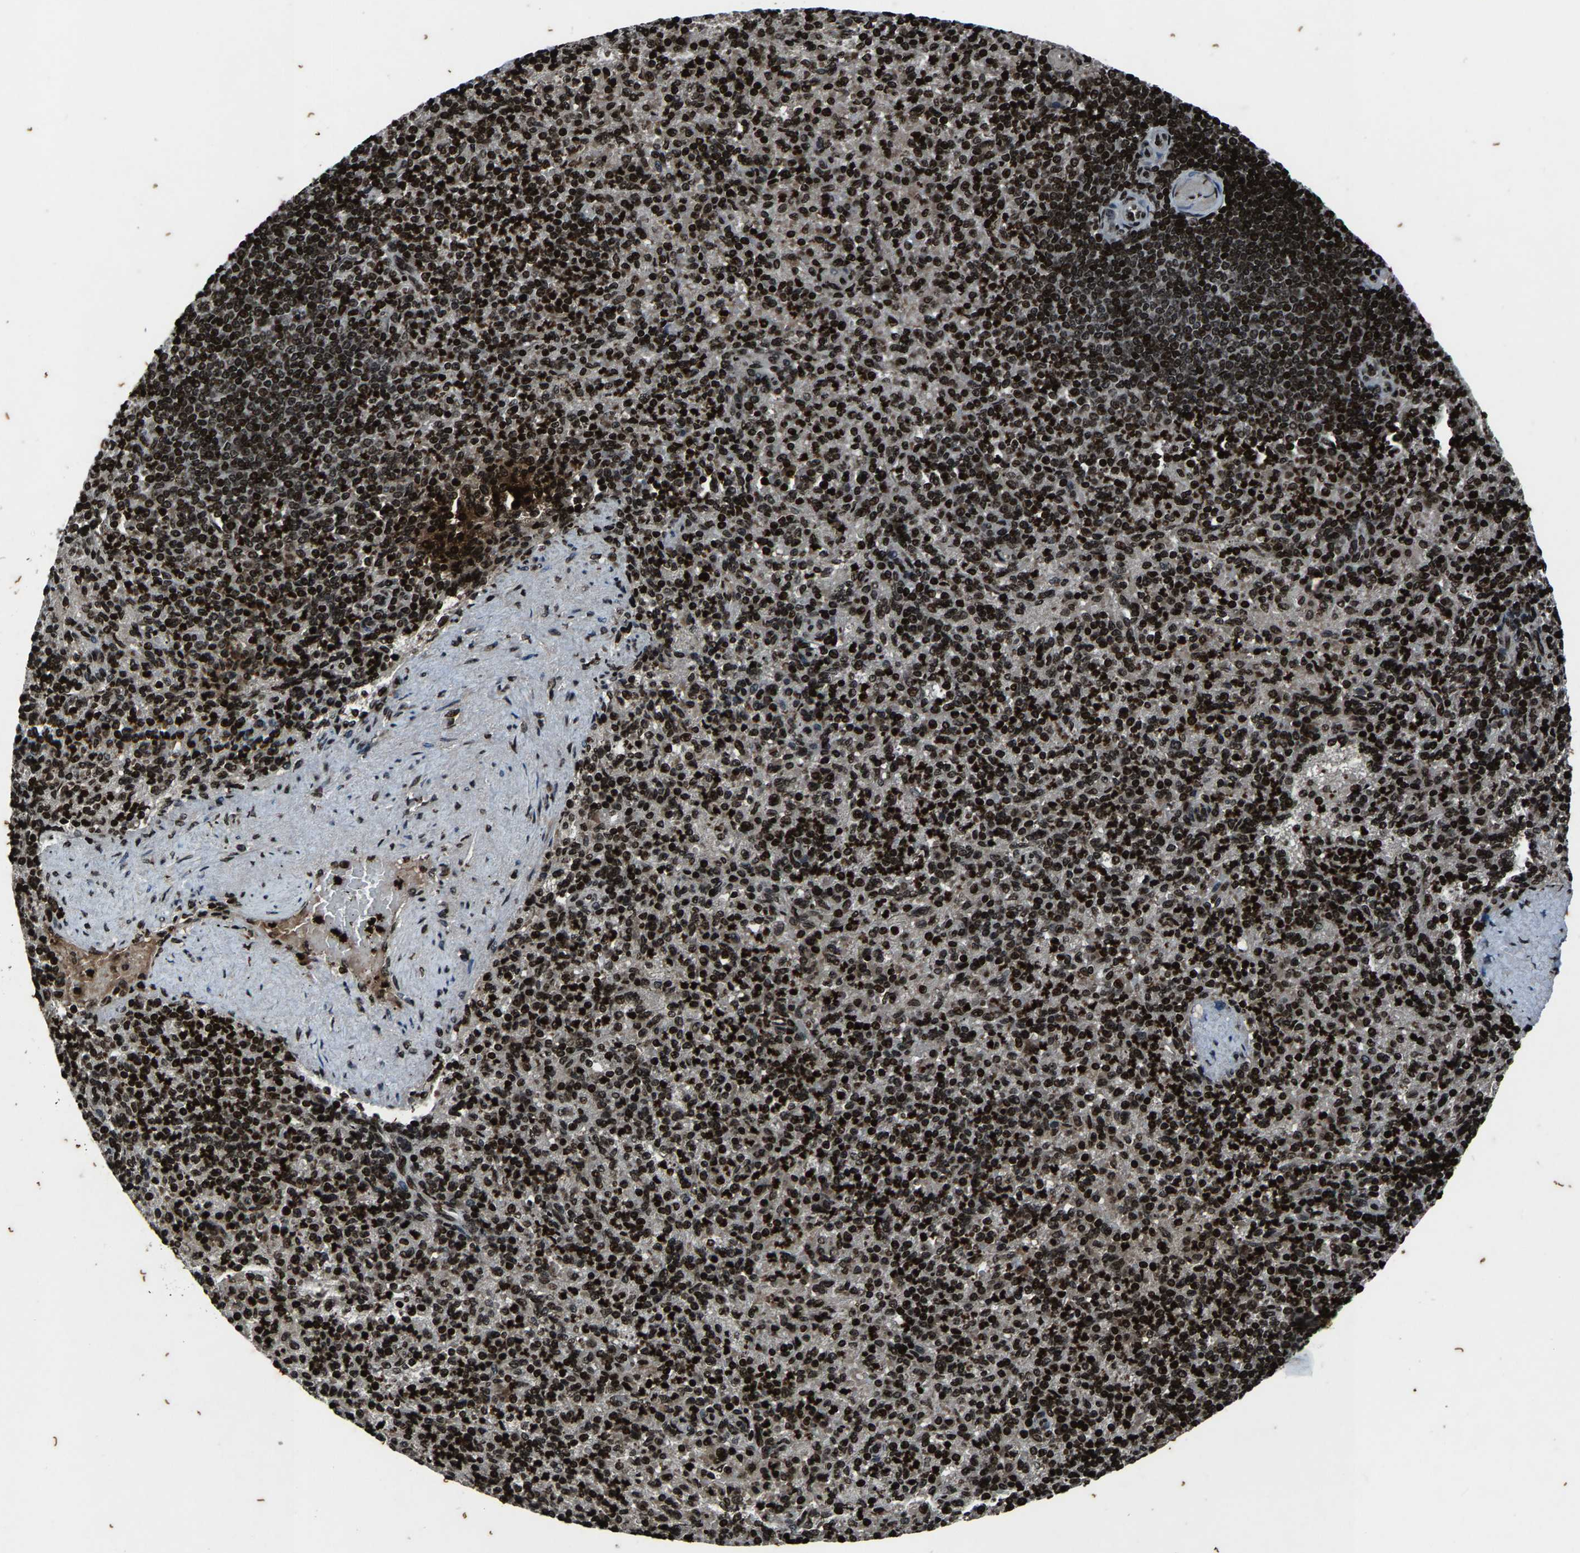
{"staining": {"intensity": "strong", "quantity": ">75%", "location": "nuclear"}, "tissue": "spleen", "cell_type": "Cells in red pulp", "image_type": "normal", "snomed": [{"axis": "morphology", "description": "Normal tissue, NOS"}, {"axis": "topography", "description": "Spleen"}], "caption": "Protein staining demonstrates strong nuclear staining in about >75% of cells in red pulp in unremarkable spleen.", "gene": "H4C1", "patient": {"sex": "female", "age": 74}}